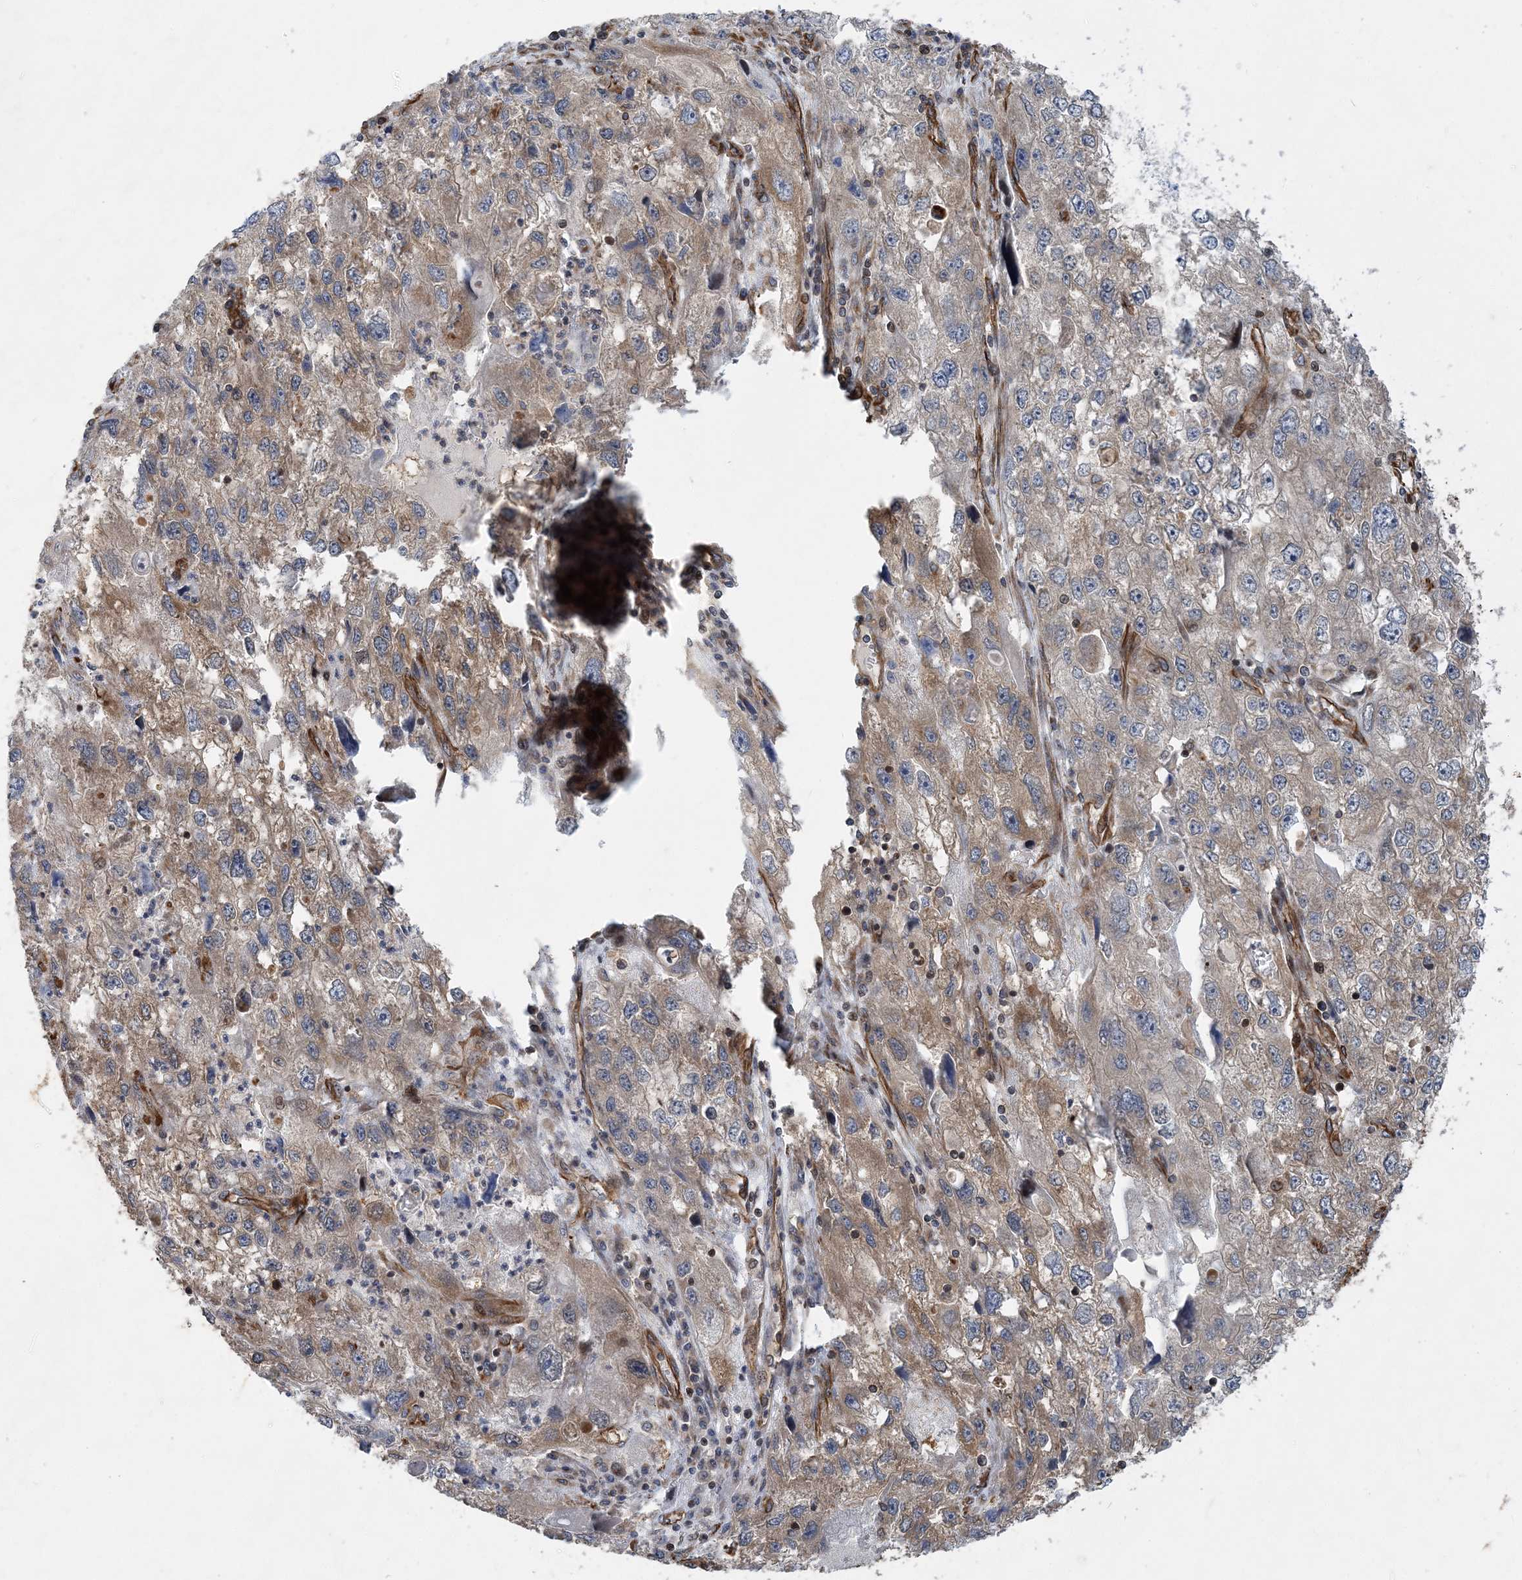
{"staining": {"intensity": "moderate", "quantity": "25%-75%", "location": "cytoplasmic/membranous"}, "tissue": "endometrial cancer", "cell_type": "Tumor cells", "image_type": "cancer", "snomed": [{"axis": "morphology", "description": "Adenocarcinoma, NOS"}, {"axis": "topography", "description": "Endometrium"}], "caption": "A high-resolution histopathology image shows IHC staining of endometrial cancer (adenocarcinoma), which demonstrates moderate cytoplasmic/membranous staining in about 25%-75% of tumor cells.", "gene": "FAM114A2", "patient": {"sex": "female", "age": 49}}